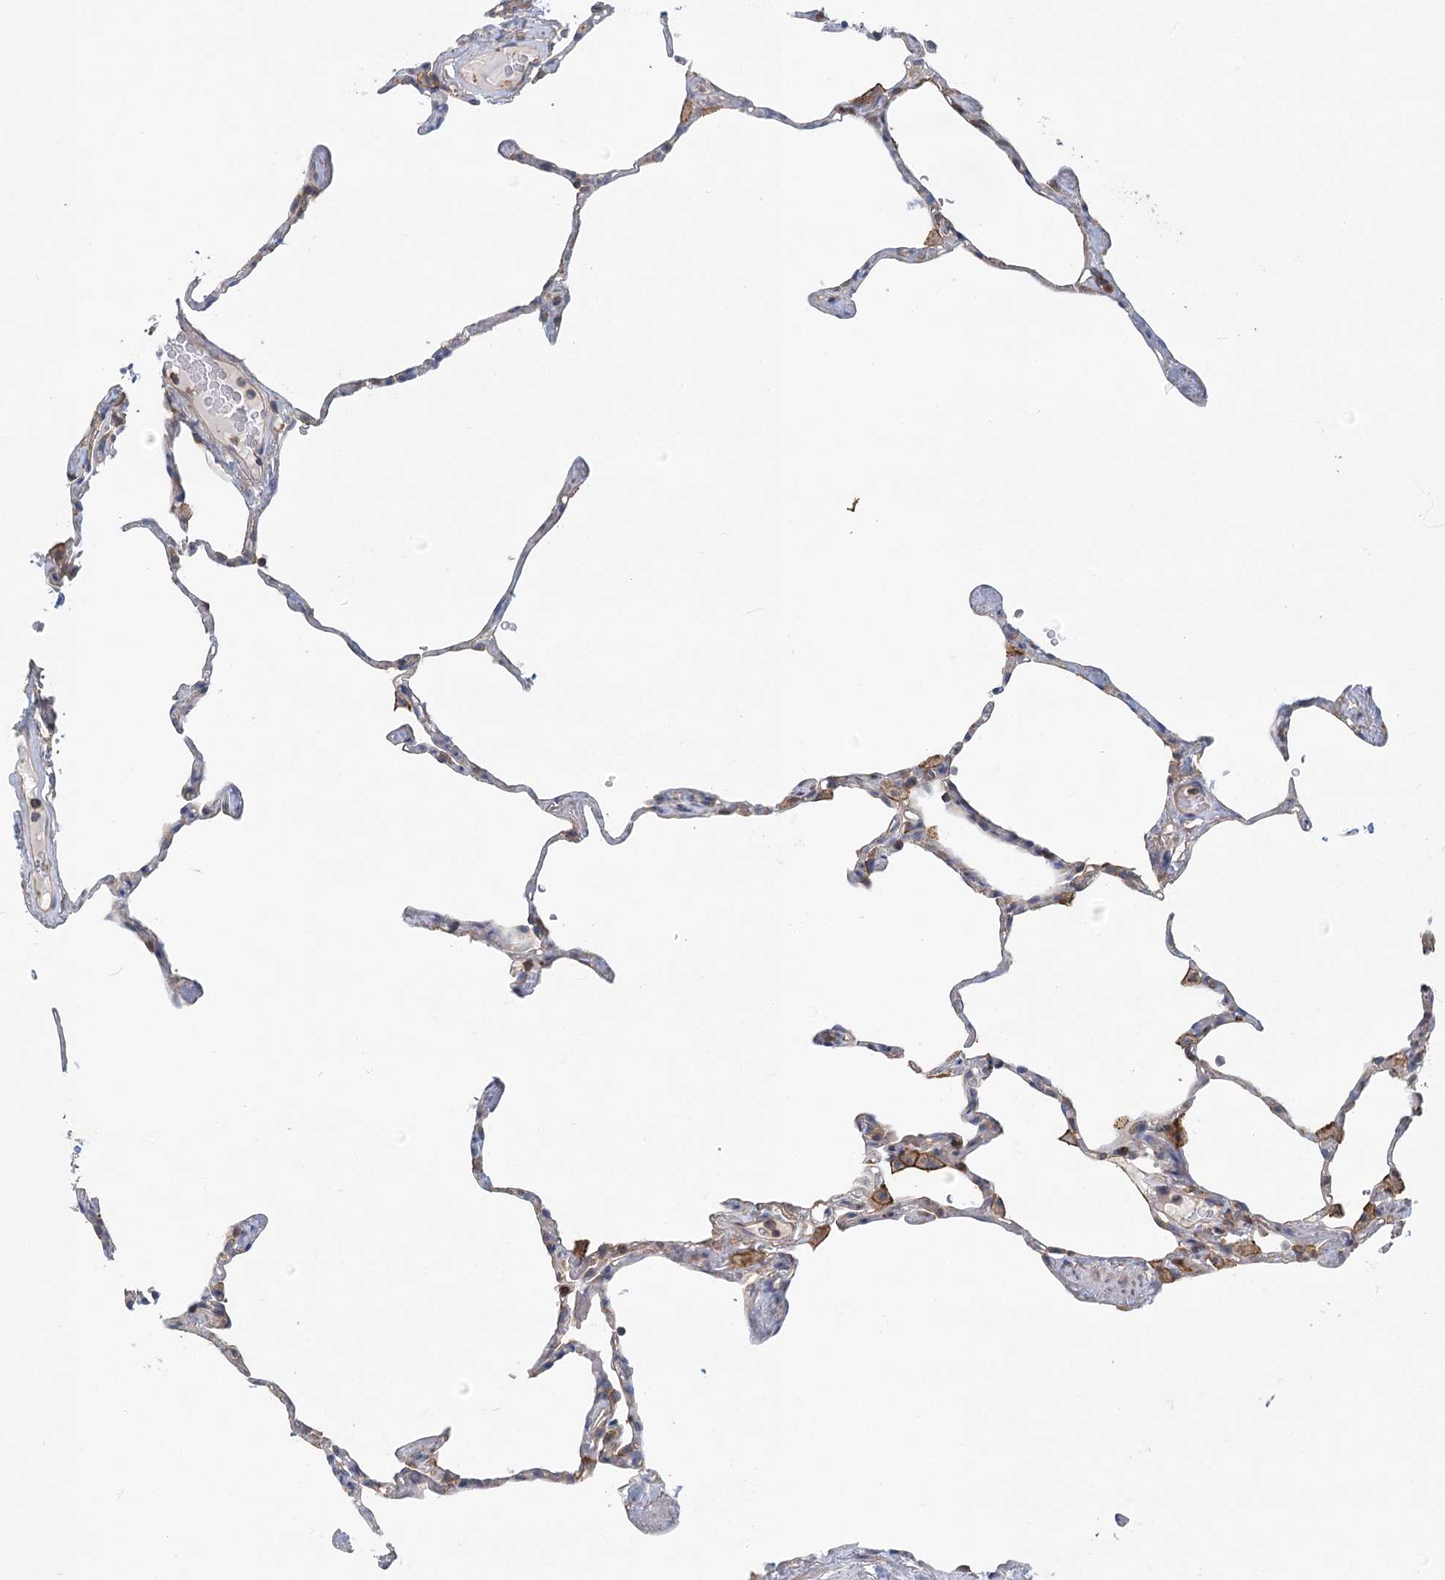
{"staining": {"intensity": "weak", "quantity": "<25%", "location": "cytoplasmic/membranous"}, "tissue": "lung", "cell_type": "Alveolar cells", "image_type": "normal", "snomed": [{"axis": "morphology", "description": "Normal tissue, NOS"}, {"axis": "topography", "description": "Lung"}], "caption": "Immunohistochemistry of normal human lung reveals no expression in alveolar cells. (Stains: DAB (3,3'-diaminobenzidine) immunohistochemistry (IHC) with hematoxylin counter stain, Microscopy: brightfield microscopy at high magnification).", "gene": "UMPS", "patient": {"sex": "male", "age": 65}}